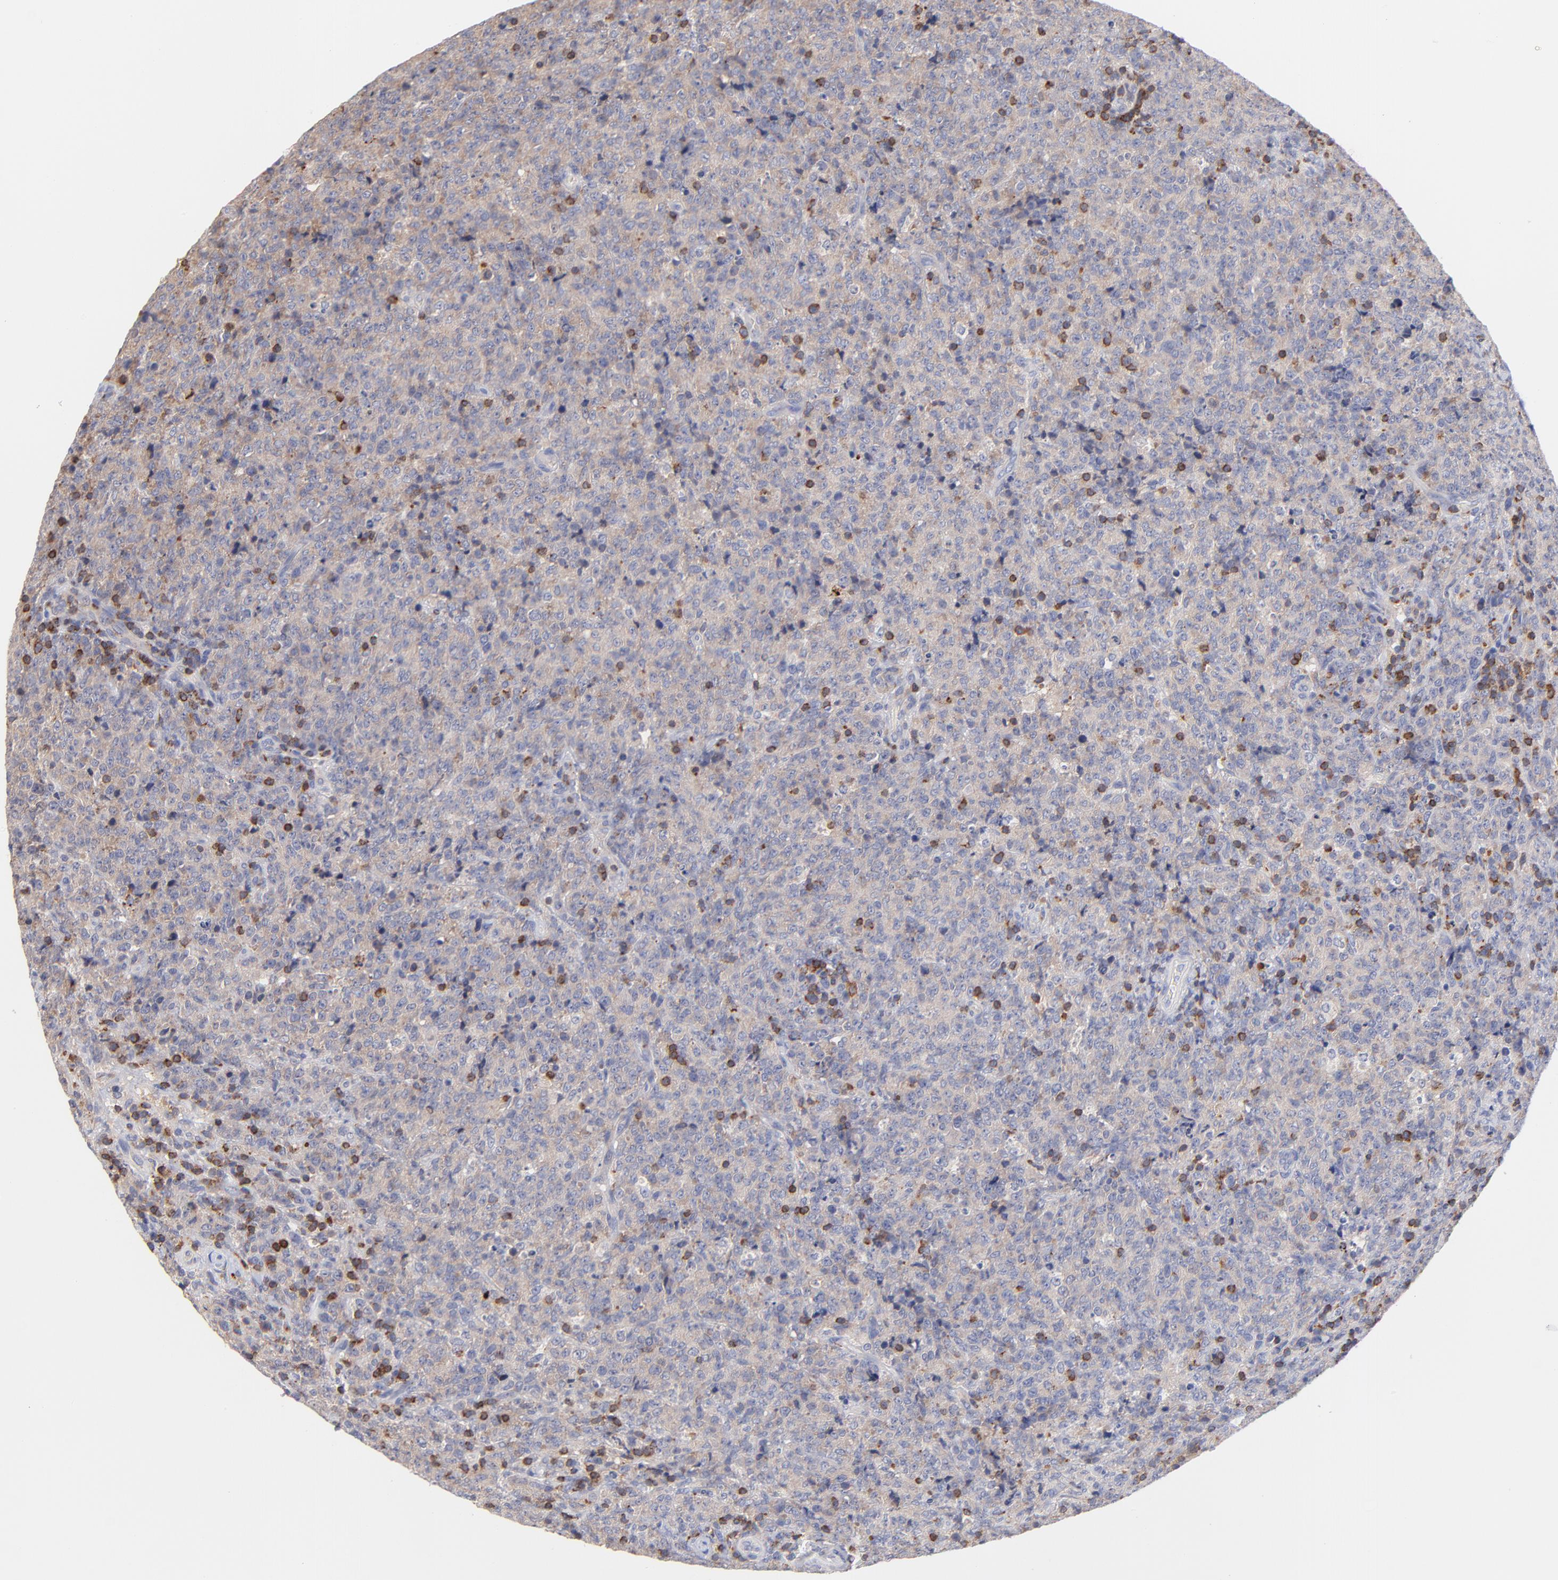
{"staining": {"intensity": "negative", "quantity": "none", "location": "none"}, "tissue": "lymphoma", "cell_type": "Tumor cells", "image_type": "cancer", "snomed": [{"axis": "morphology", "description": "Malignant lymphoma, non-Hodgkin's type, High grade"}, {"axis": "topography", "description": "Tonsil"}], "caption": "Immunohistochemistry photomicrograph of neoplastic tissue: human malignant lymphoma, non-Hodgkin's type (high-grade) stained with DAB shows no significant protein expression in tumor cells.", "gene": "KREMEN2", "patient": {"sex": "female", "age": 36}}